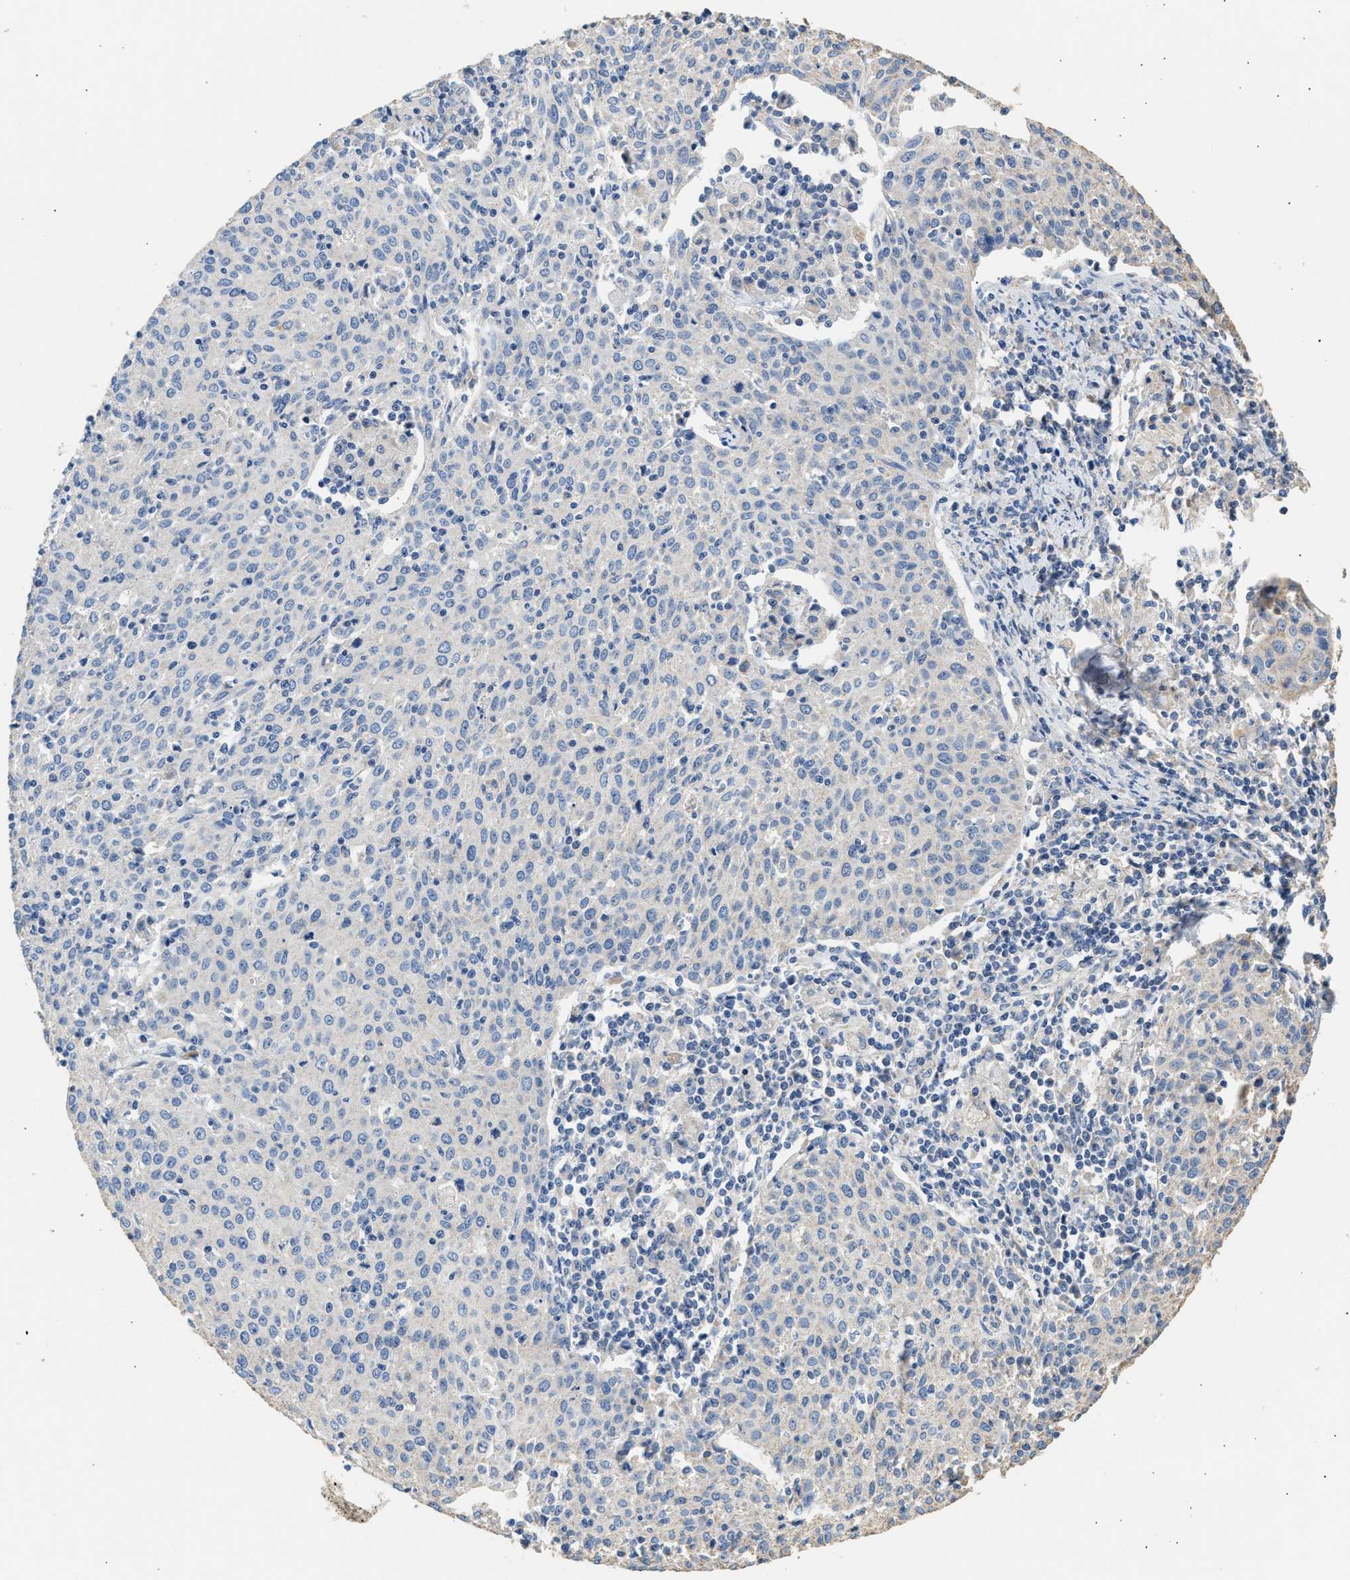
{"staining": {"intensity": "negative", "quantity": "none", "location": "none"}, "tissue": "cervical cancer", "cell_type": "Tumor cells", "image_type": "cancer", "snomed": [{"axis": "morphology", "description": "Squamous cell carcinoma, NOS"}, {"axis": "topography", "description": "Cervix"}], "caption": "Image shows no protein positivity in tumor cells of cervical squamous cell carcinoma tissue.", "gene": "WDR31", "patient": {"sex": "female", "age": 38}}